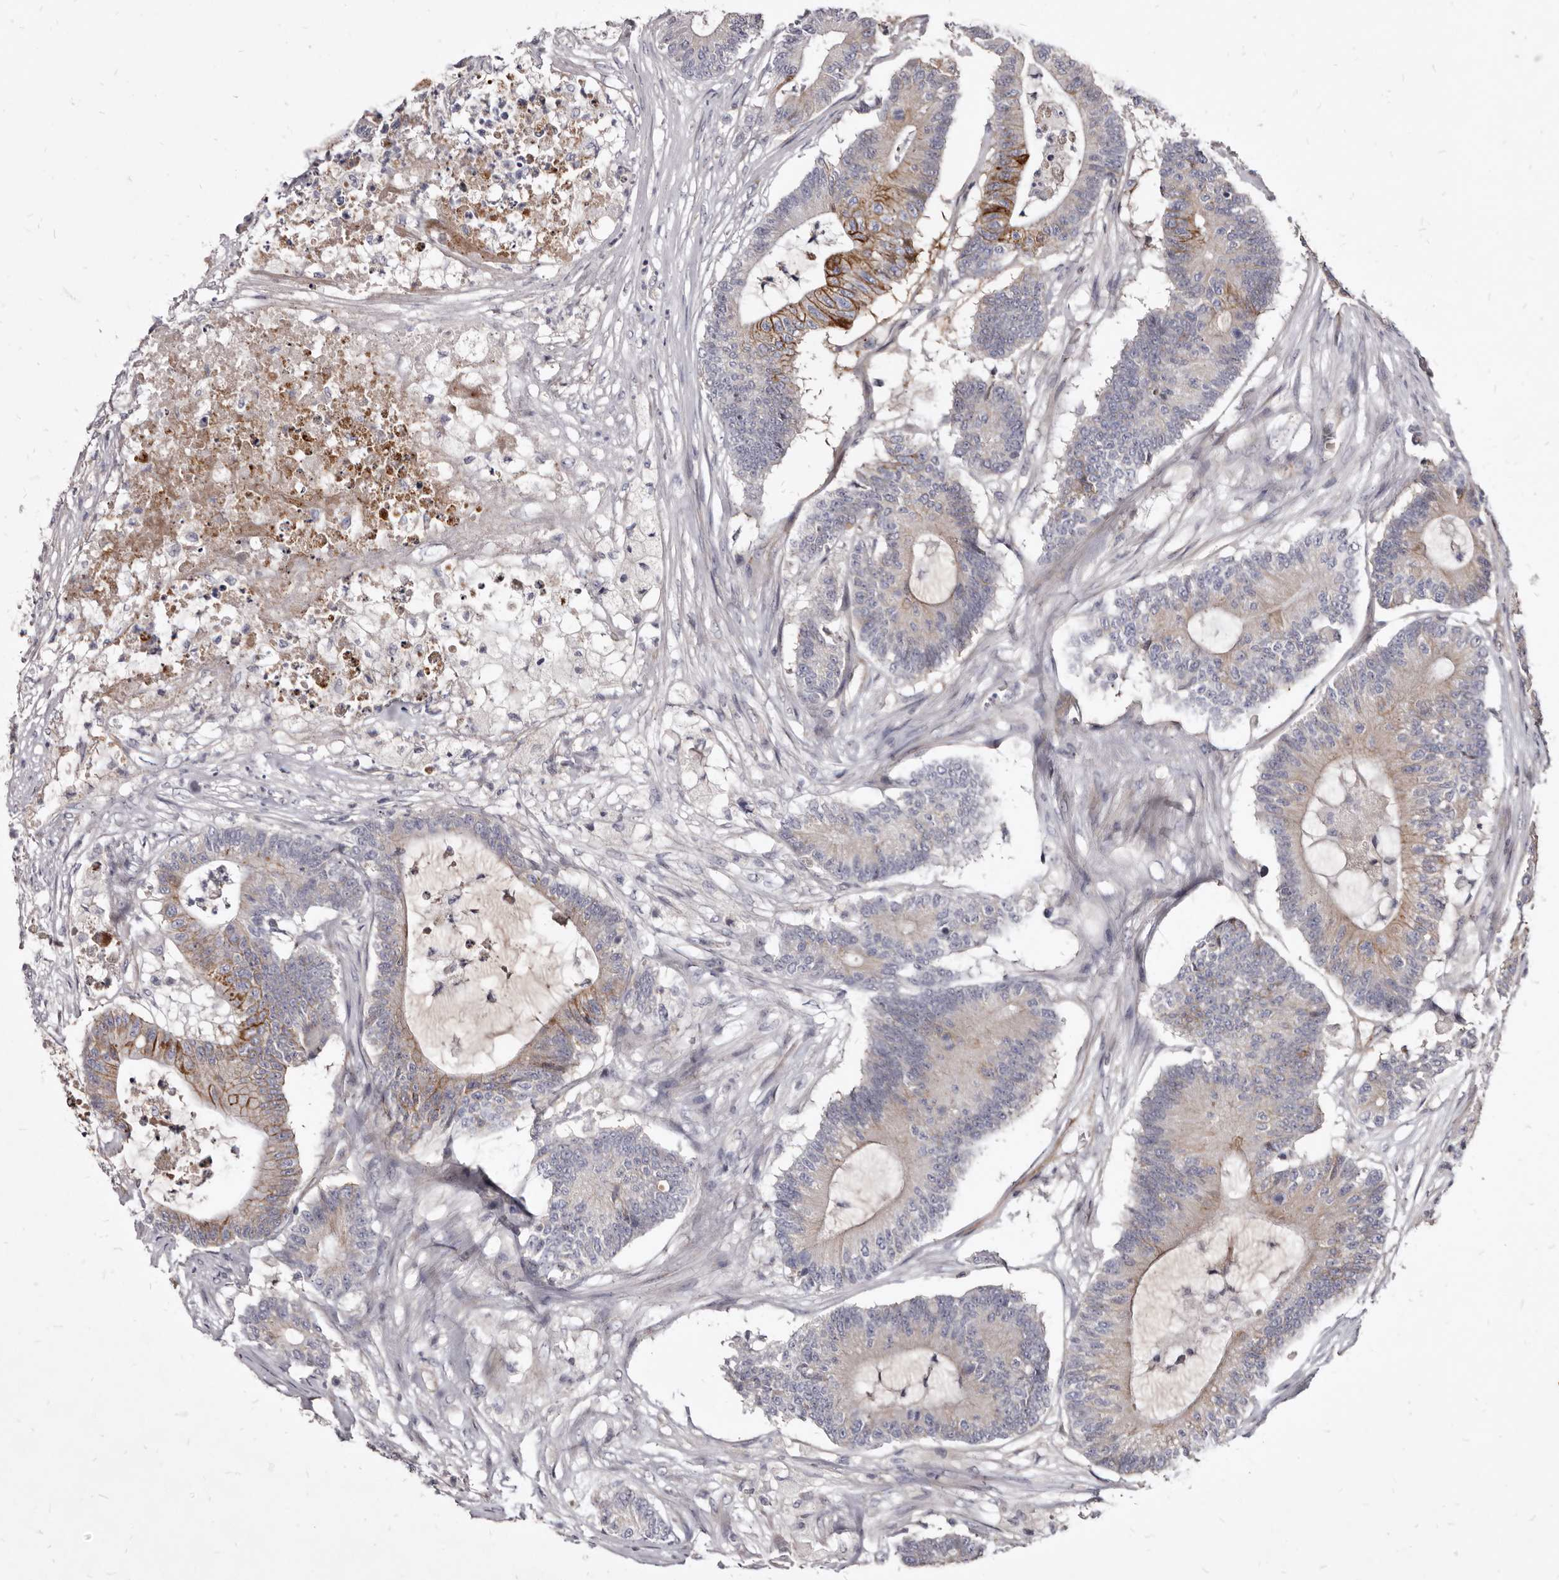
{"staining": {"intensity": "moderate", "quantity": "<25%", "location": "cytoplasmic/membranous"}, "tissue": "colorectal cancer", "cell_type": "Tumor cells", "image_type": "cancer", "snomed": [{"axis": "morphology", "description": "Adenocarcinoma, NOS"}, {"axis": "topography", "description": "Colon"}], "caption": "Tumor cells display low levels of moderate cytoplasmic/membranous expression in approximately <25% of cells in human colorectal cancer (adenocarcinoma).", "gene": "FAS", "patient": {"sex": "female", "age": 84}}